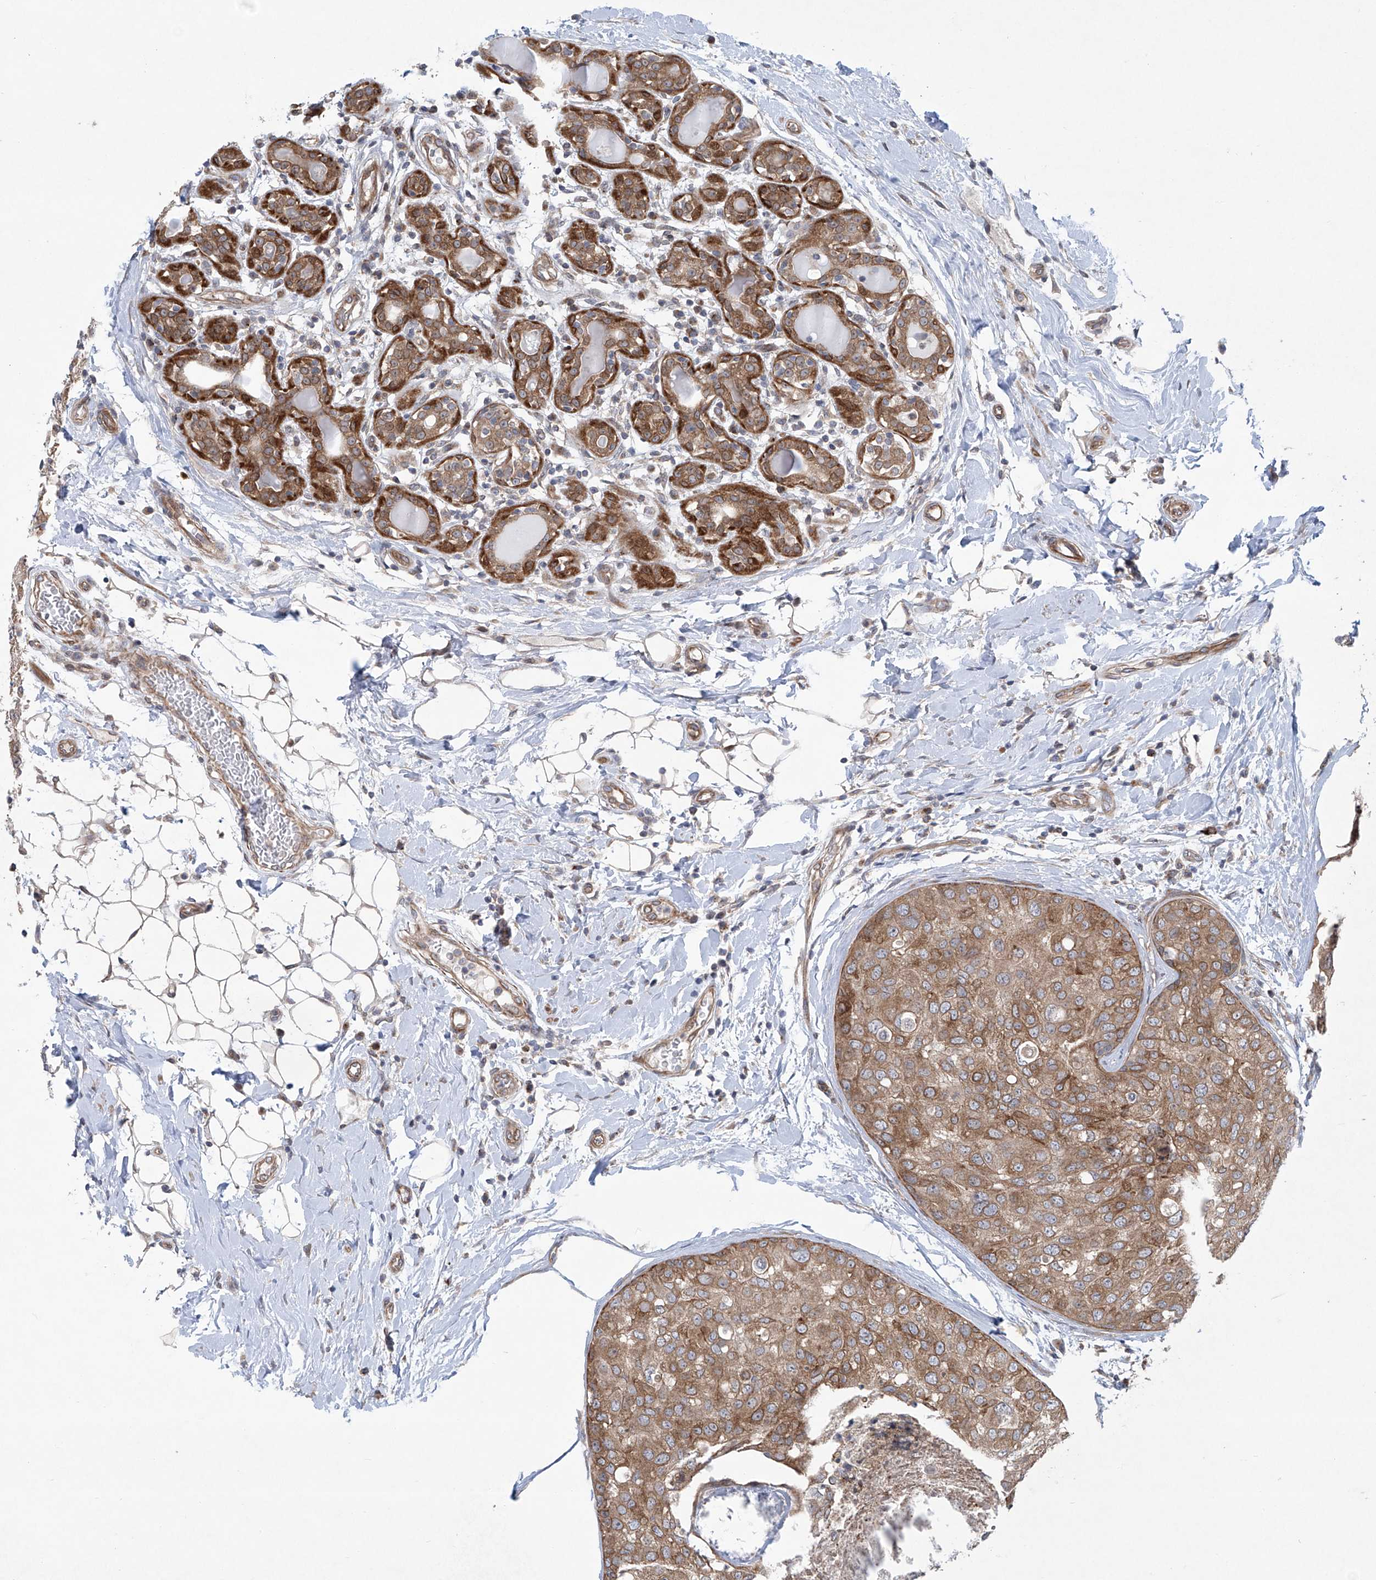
{"staining": {"intensity": "moderate", "quantity": ">75%", "location": "cytoplasmic/membranous"}, "tissue": "breast cancer", "cell_type": "Tumor cells", "image_type": "cancer", "snomed": [{"axis": "morphology", "description": "Duct carcinoma"}, {"axis": "topography", "description": "Breast"}], "caption": "Protein expression by IHC shows moderate cytoplasmic/membranous expression in about >75% of tumor cells in breast cancer.", "gene": "KLC4", "patient": {"sex": "female", "age": 27}}